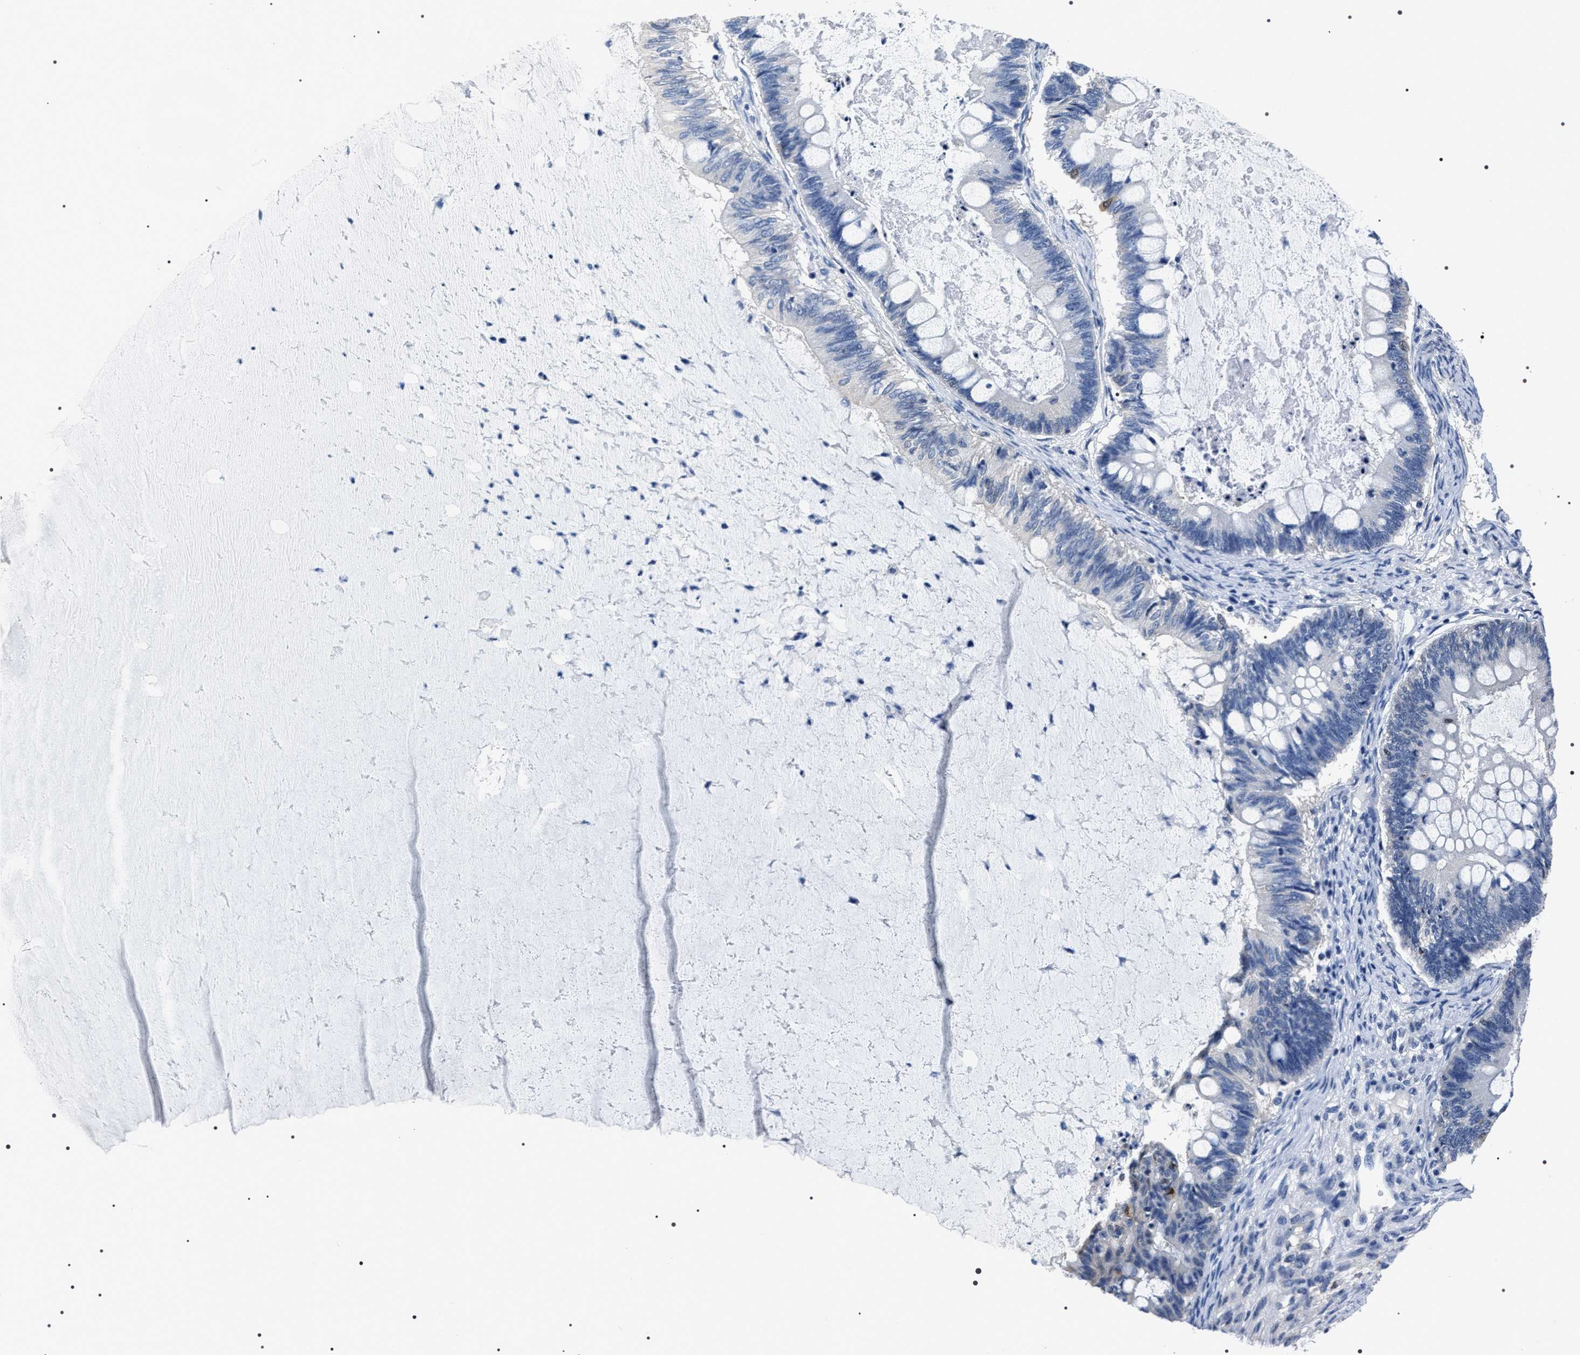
{"staining": {"intensity": "negative", "quantity": "none", "location": "none"}, "tissue": "ovarian cancer", "cell_type": "Tumor cells", "image_type": "cancer", "snomed": [{"axis": "morphology", "description": "Cystadenocarcinoma, mucinous, NOS"}, {"axis": "topography", "description": "Ovary"}], "caption": "This is a photomicrograph of immunohistochemistry (IHC) staining of ovarian cancer, which shows no staining in tumor cells.", "gene": "ADH4", "patient": {"sex": "female", "age": 61}}